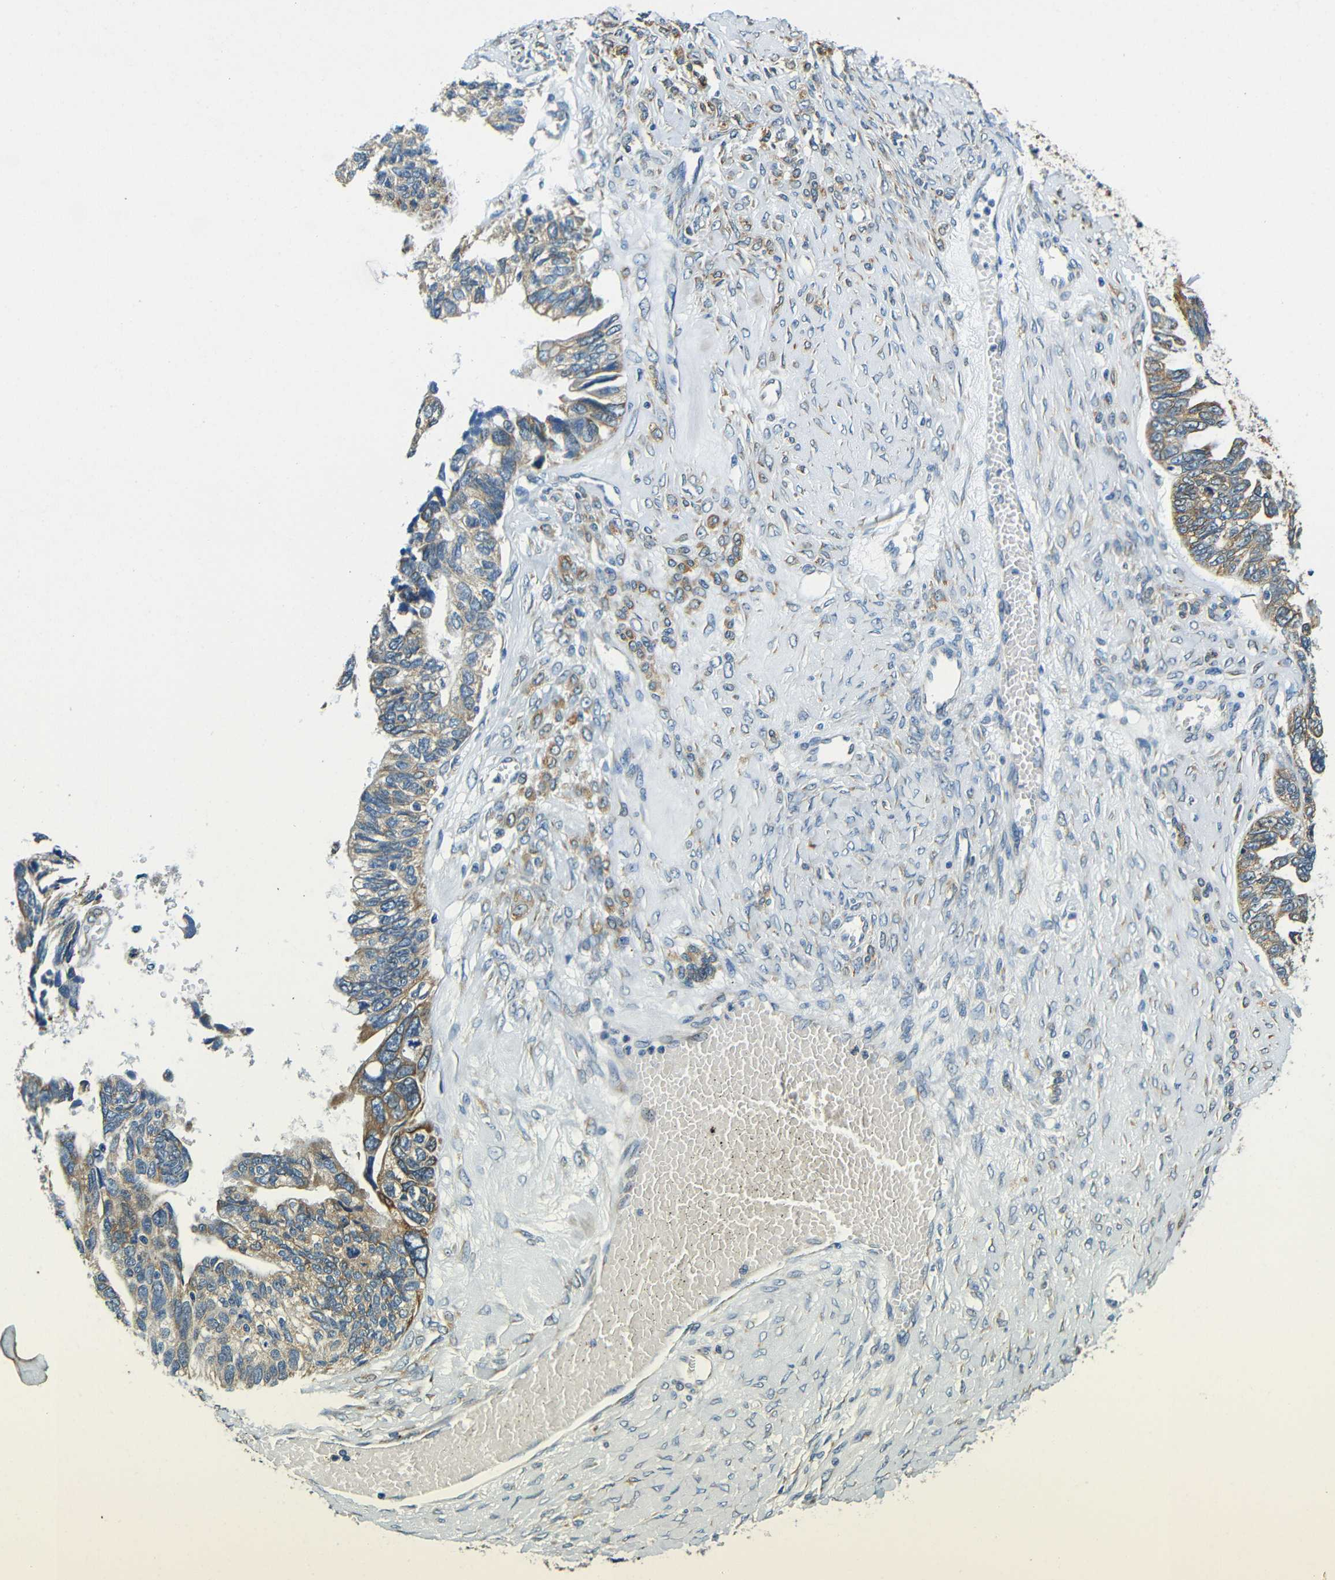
{"staining": {"intensity": "moderate", "quantity": ">75%", "location": "cytoplasmic/membranous"}, "tissue": "ovarian cancer", "cell_type": "Tumor cells", "image_type": "cancer", "snomed": [{"axis": "morphology", "description": "Cystadenocarcinoma, serous, NOS"}, {"axis": "topography", "description": "Ovary"}], "caption": "Serous cystadenocarcinoma (ovarian) was stained to show a protein in brown. There is medium levels of moderate cytoplasmic/membranous staining in about >75% of tumor cells.", "gene": "VAPB", "patient": {"sex": "female", "age": 79}}